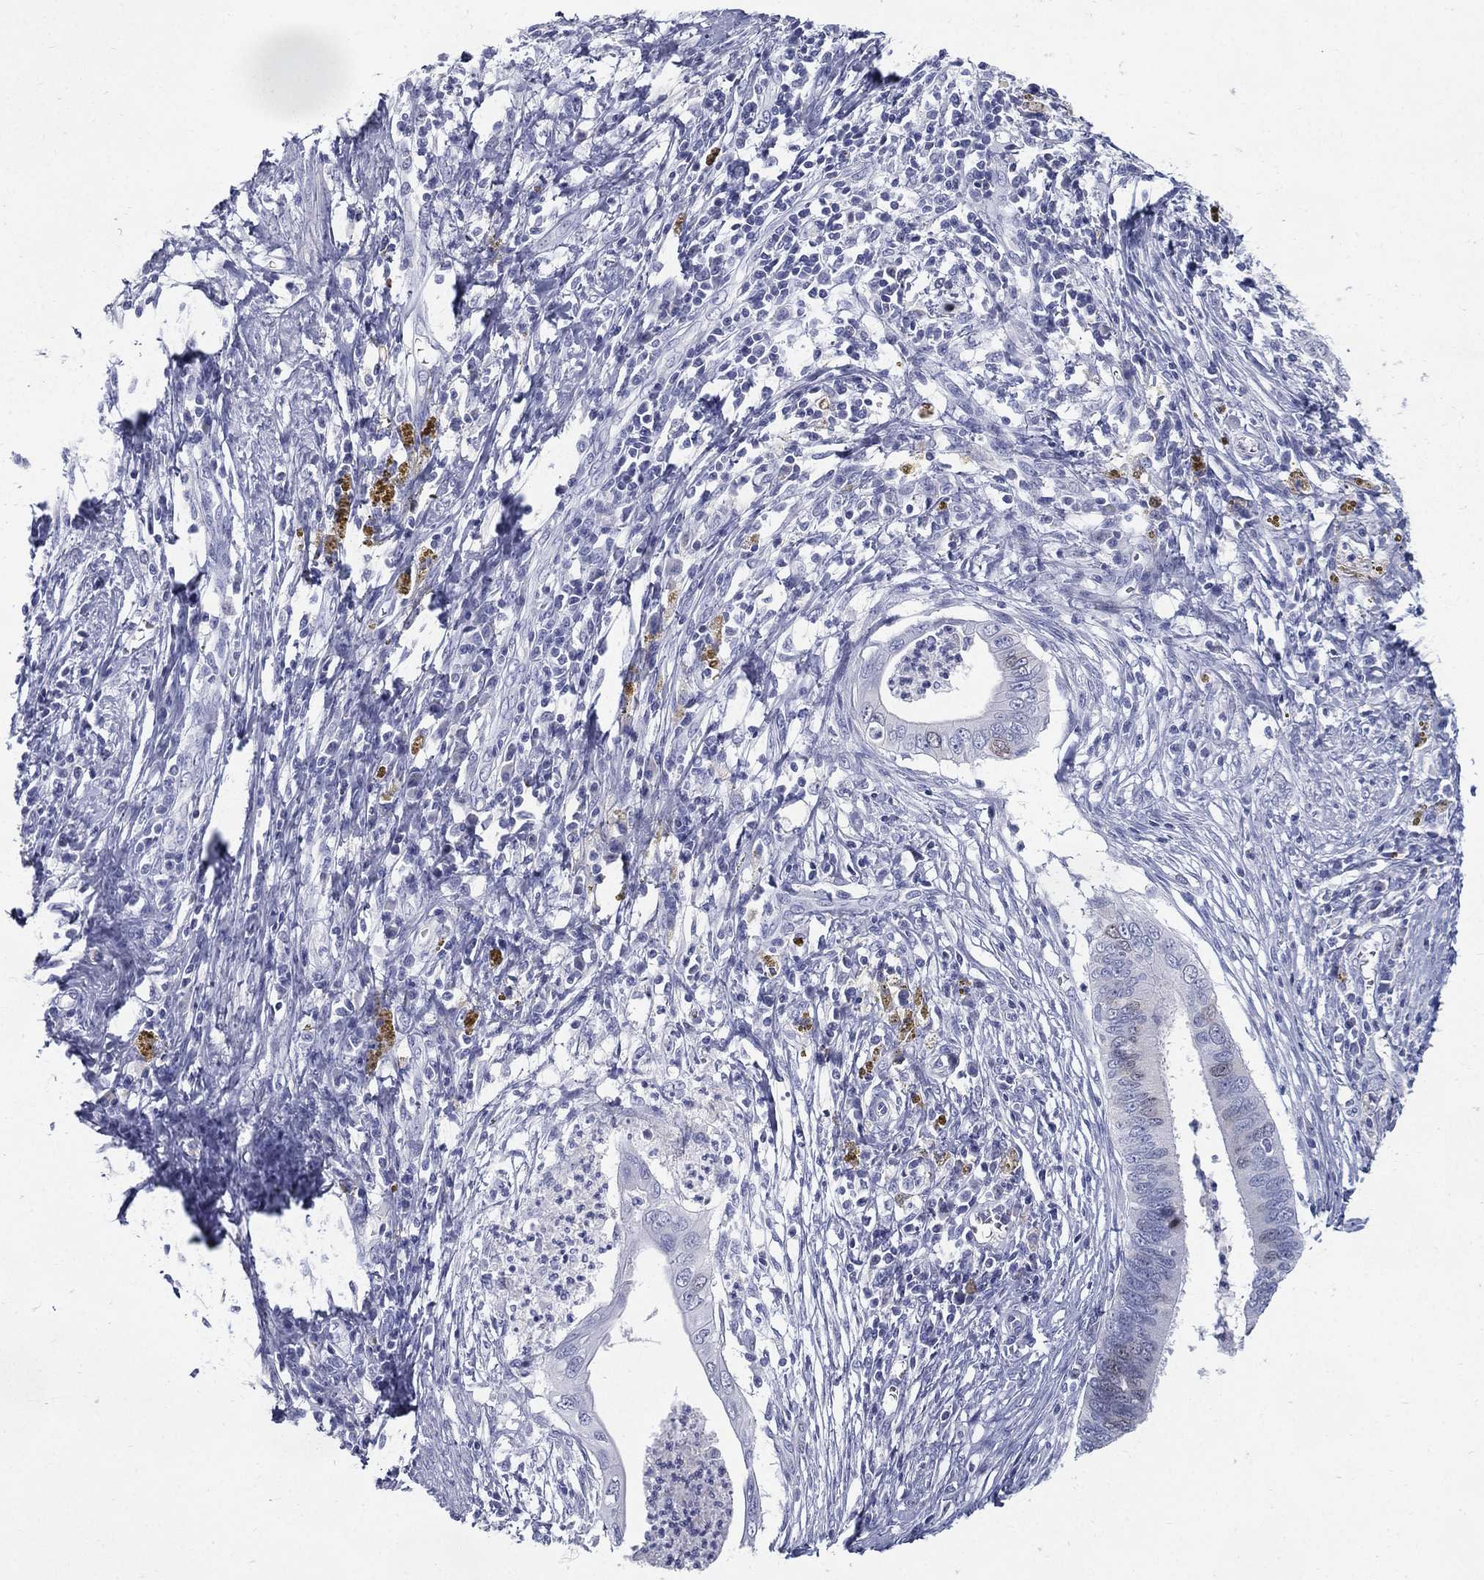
{"staining": {"intensity": "negative", "quantity": "none", "location": "none"}, "tissue": "cervical cancer", "cell_type": "Tumor cells", "image_type": "cancer", "snomed": [{"axis": "morphology", "description": "Adenocarcinoma, NOS"}, {"axis": "topography", "description": "Cervix"}], "caption": "Tumor cells are negative for brown protein staining in cervical cancer. (Brightfield microscopy of DAB (3,3'-diaminobenzidine) immunohistochemistry (IHC) at high magnification).", "gene": "KIF2C", "patient": {"sex": "female", "age": 42}}